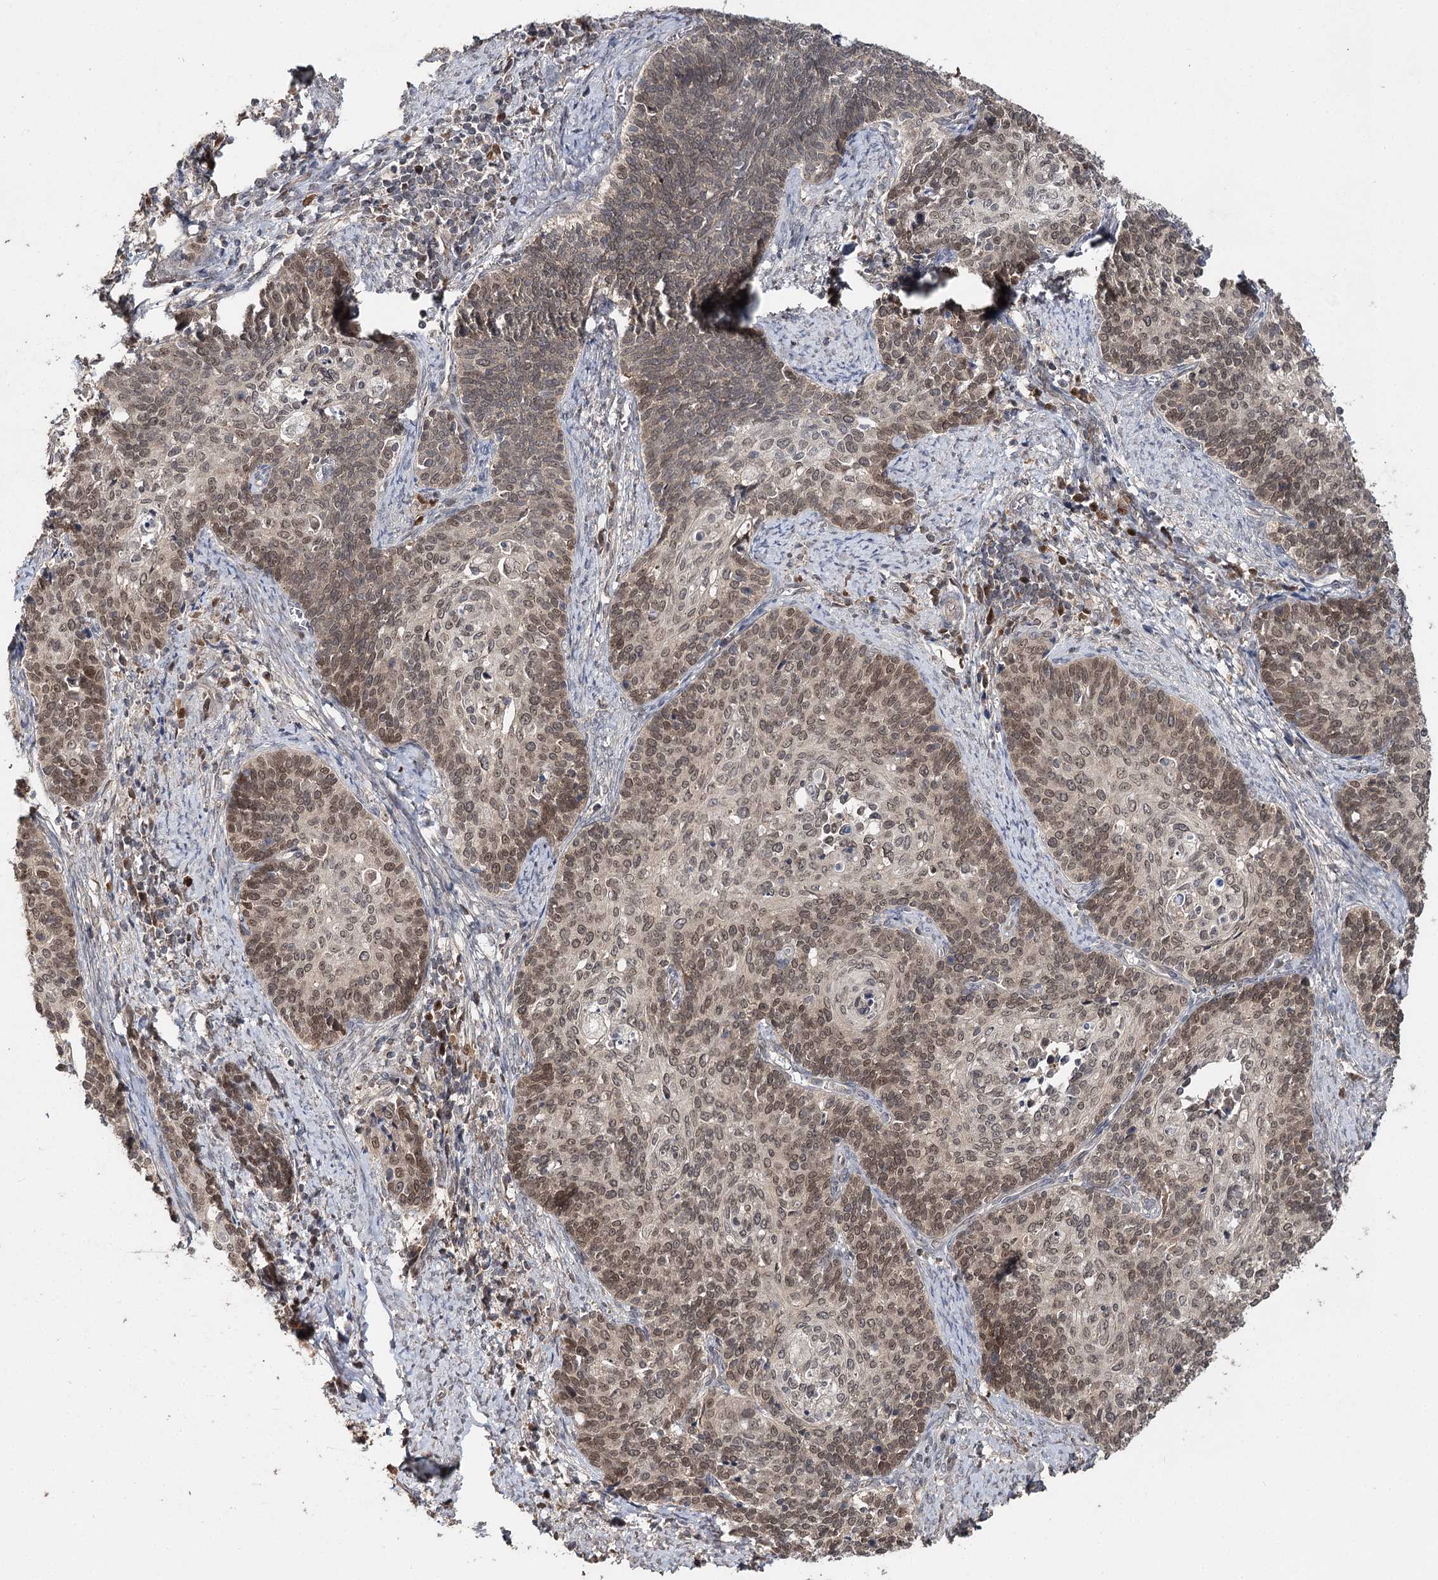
{"staining": {"intensity": "moderate", "quantity": ">75%", "location": "nuclear"}, "tissue": "cervical cancer", "cell_type": "Tumor cells", "image_type": "cancer", "snomed": [{"axis": "morphology", "description": "Squamous cell carcinoma, NOS"}, {"axis": "topography", "description": "Cervix"}], "caption": "There is medium levels of moderate nuclear expression in tumor cells of cervical cancer (squamous cell carcinoma), as demonstrated by immunohistochemical staining (brown color).", "gene": "NOPCHAP1", "patient": {"sex": "female", "age": 39}}